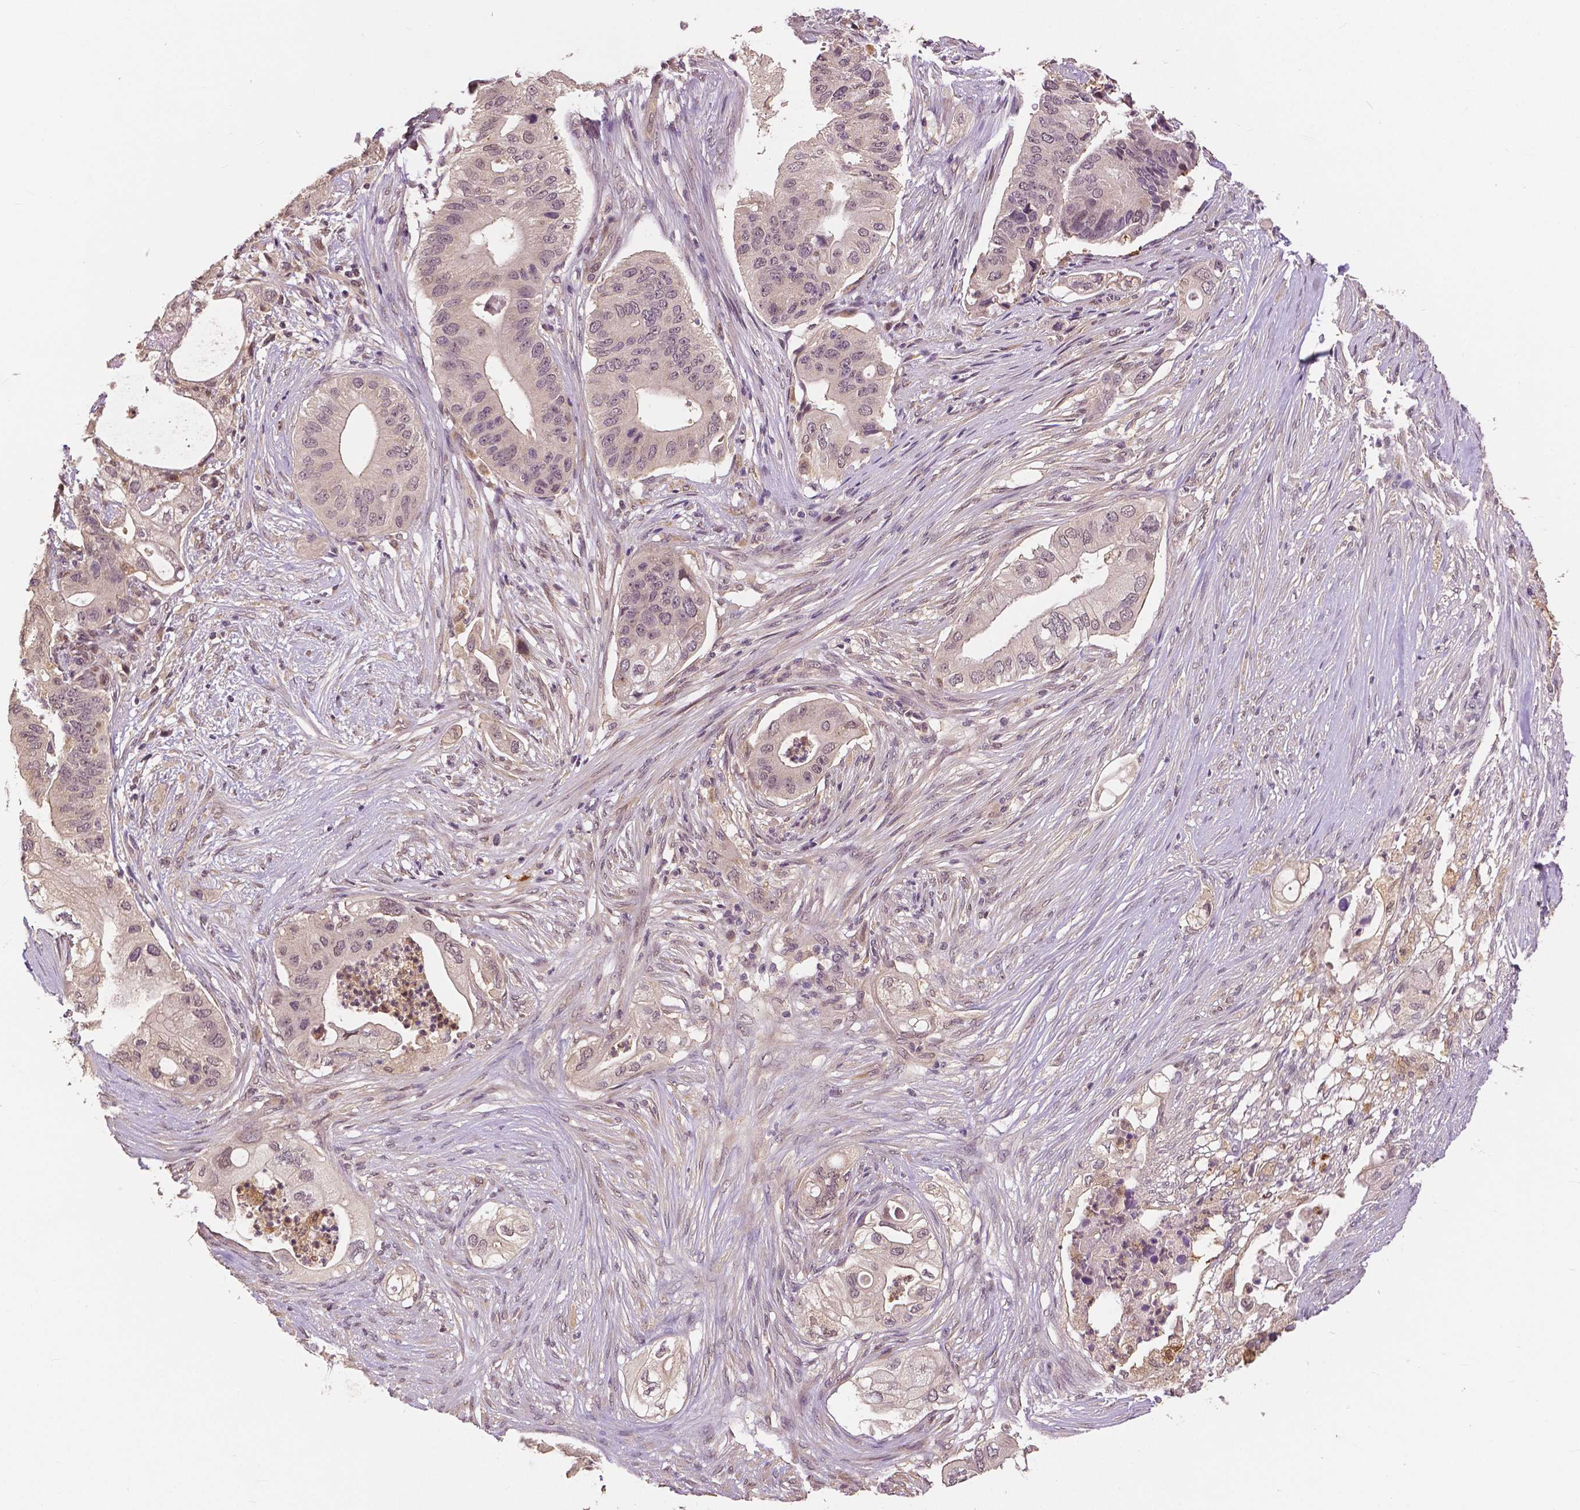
{"staining": {"intensity": "weak", "quantity": "<25%", "location": "cytoplasmic/membranous,nuclear"}, "tissue": "pancreatic cancer", "cell_type": "Tumor cells", "image_type": "cancer", "snomed": [{"axis": "morphology", "description": "Adenocarcinoma, NOS"}, {"axis": "topography", "description": "Pancreas"}], "caption": "High magnification brightfield microscopy of pancreatic cancer stained with DAB (3,3'-diaminobenzidine) (brown) and counterstained with hematoxylin (blue): tumor cells show no significant staining.", "gene": "MAP1LC3B", "patient": {"sex": "female", "age": 72}}